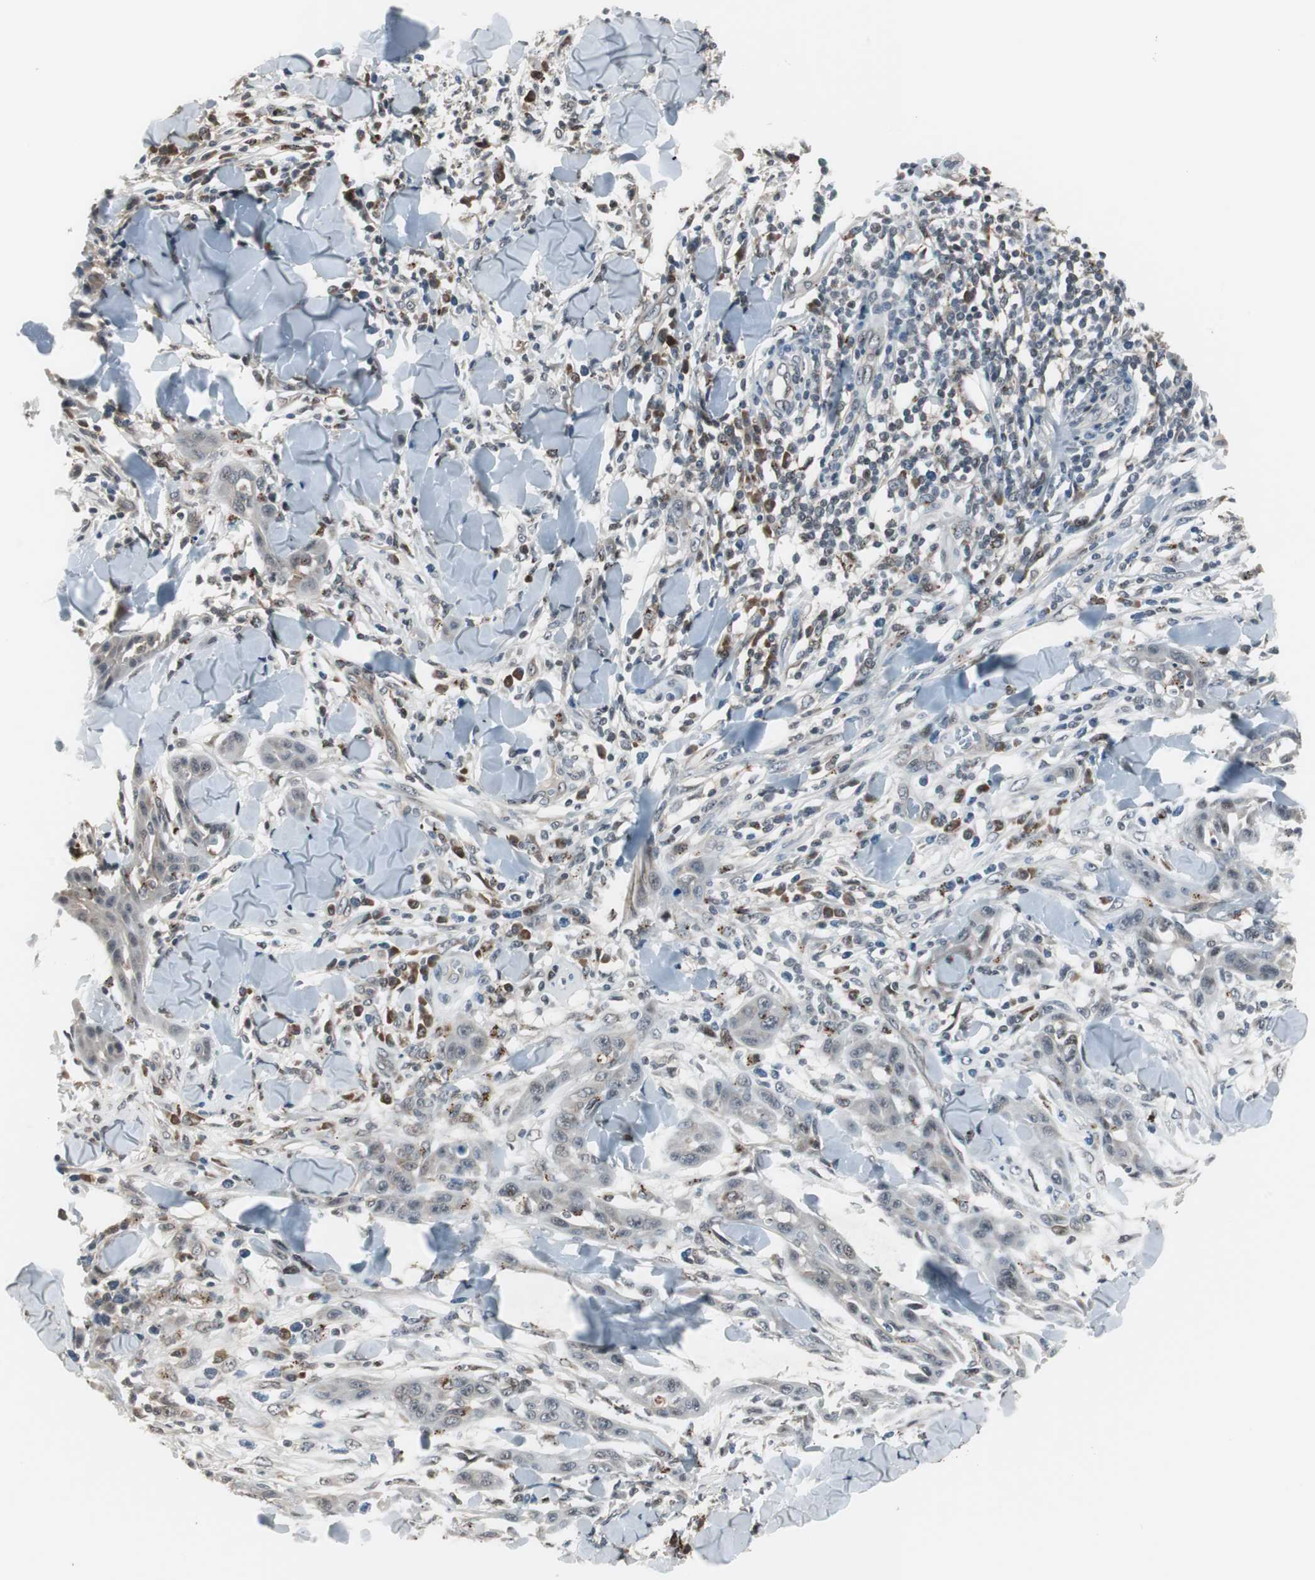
{"staining": {"intensity": "weak", "quantity": "<25%", "location": "cytoplasmic/membranous"}, "tissue": "skin cancer", "cell_type": "Tumor cells", "image_type": "cancer", "snomed": [{"axis": "morphology", "description": "Squamous cell carcinoma, NOS"}, {"axis": "topography", "description": "Skin"}], "caption": "DAB (3,3'-diaminobenzidine) immunohistochemical staining of human skin cancer (squamous cell carcinoma) demonstrates no significant staining in tumor cells.", "gene": "BOLA1", "patient": {"sex": "male", "age": 24}}